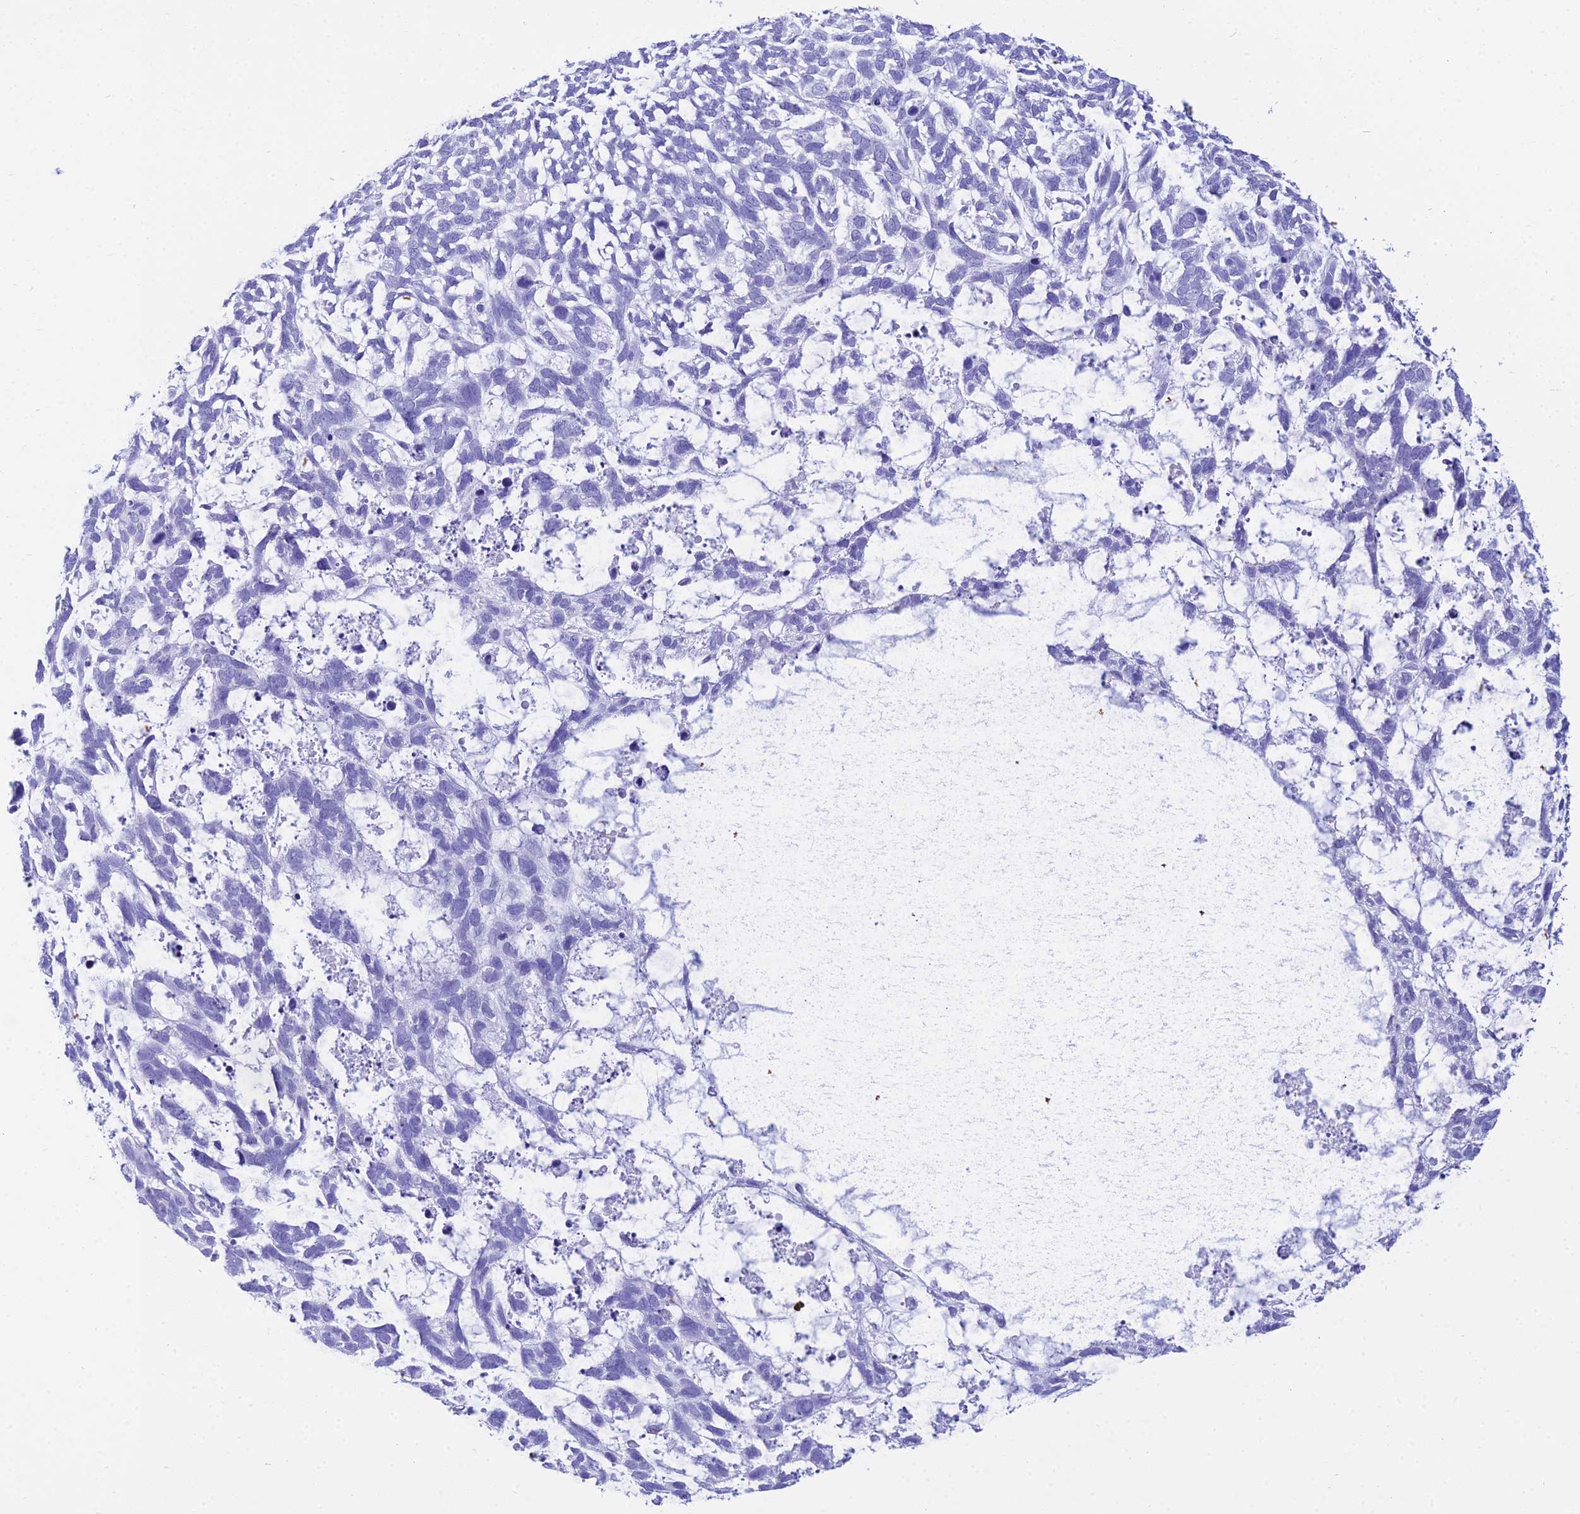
{"staining": {"intensity": "negative", "quantity": "none", "location": "none"}, "tissue": "skin cancer", "cell_type": "Tumor cells", "image_type": "cancer", "snomed": [{"axis": "morphology", "description": "Basal cell carcinoma"}, {"axis": "topography", "description": "Skin"}], "caption": "Histopathology image shows no protein positivity in tumor cells of skin cancer (basal cell carcinoma) tissue.", "gene": "ZNF442", "patient": {"sex": "male", "age": 88}}